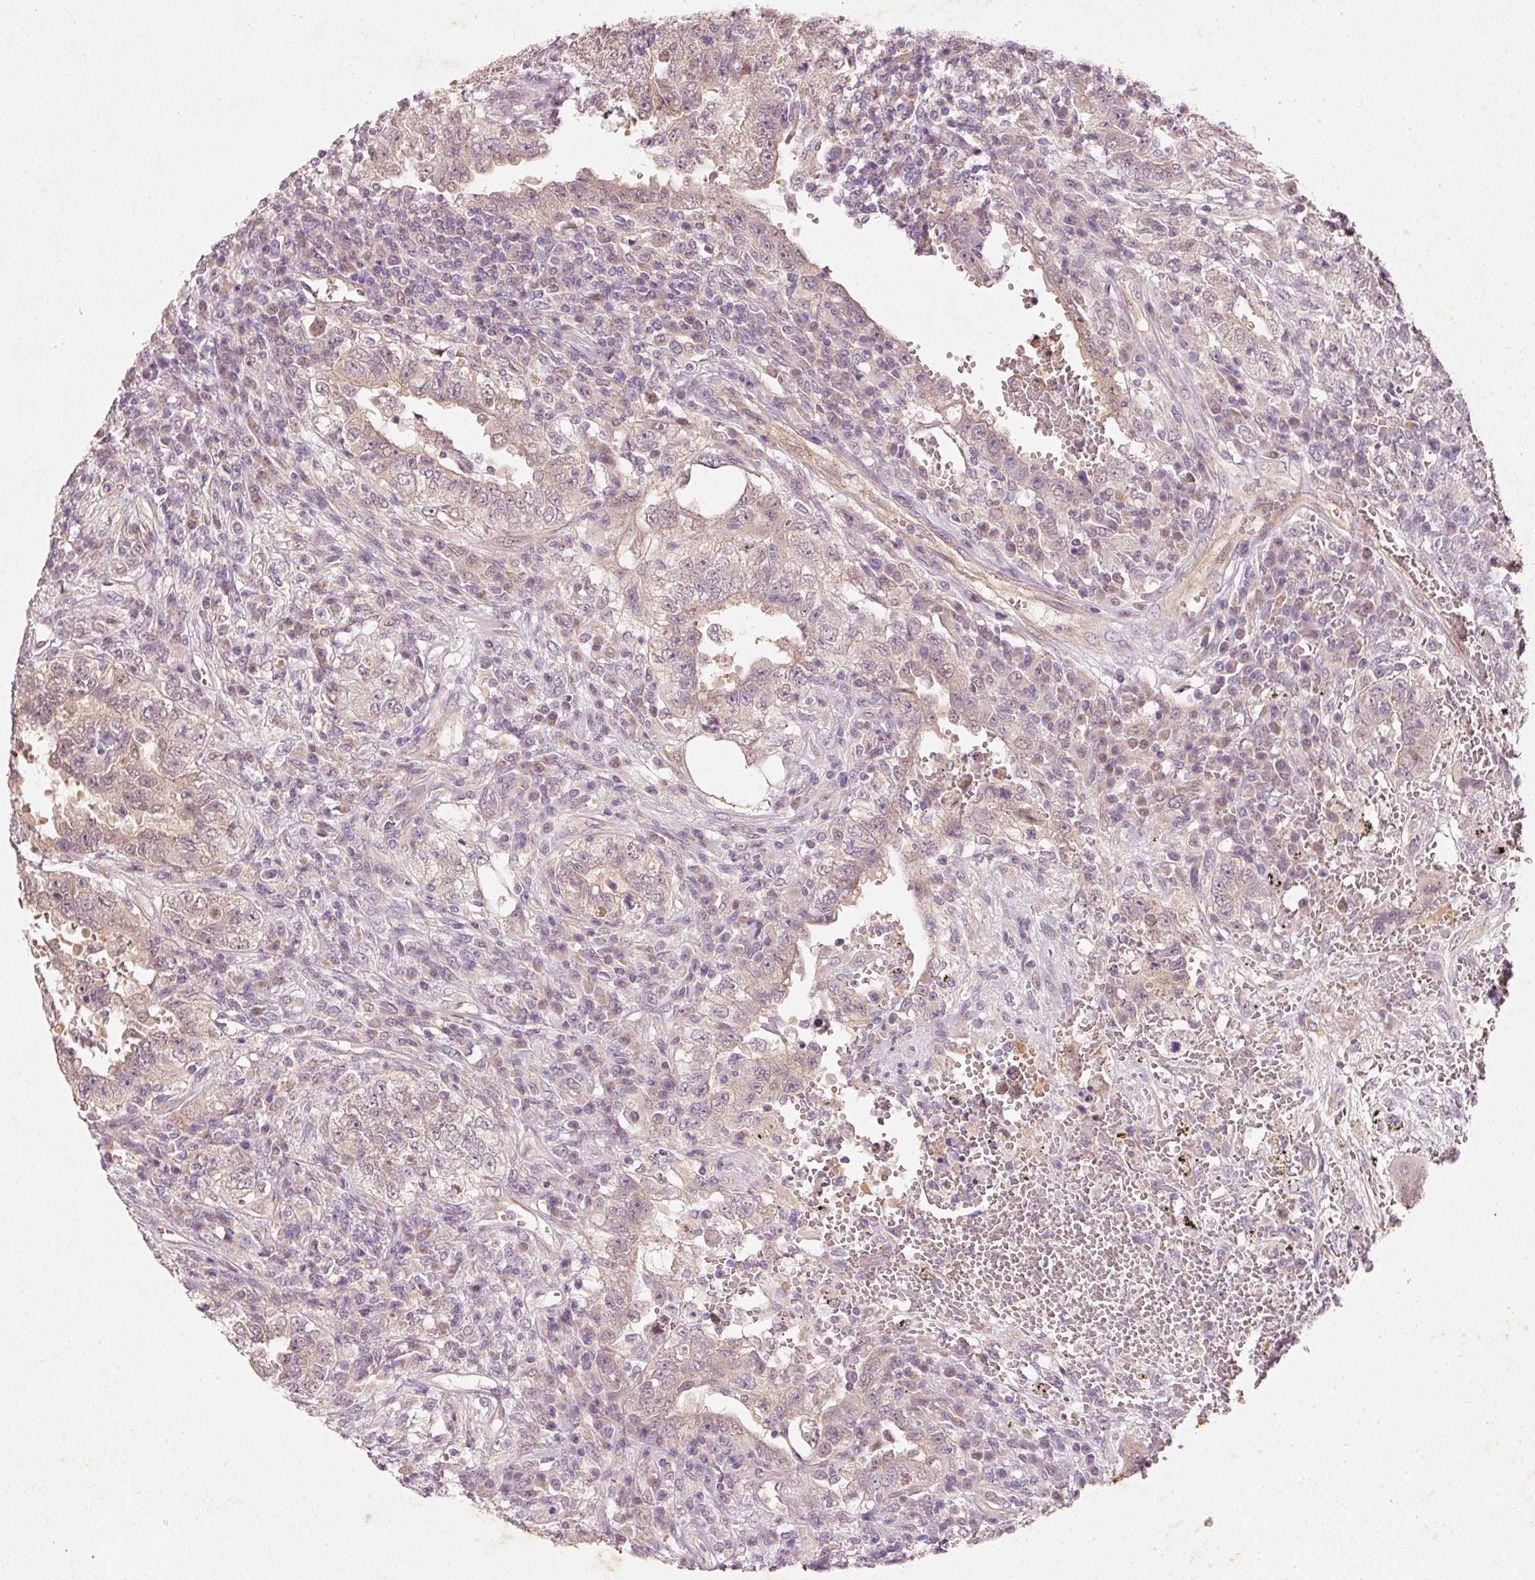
{"staining": {"intensity": "weak", "quantity": ">75%", "location": "cytoplasmic/membranous"}, "tissue": "testis cancer", "cell_type": "Tumor cells", "image_type": "cancer", "snomed": [{"axis": "morphology", "description": "Carcinoma, Embryonal, NOS"}, {"axis": "topography", "description": "Testis"}], "caption": "Immunohistochemical staining of human testis embryonal carcinoma demonstrates low levels of weak cytoplasmic/membranous protein staining in approximately >75% of tumor cells.", "gene": "RGL2", "patient": {"sex": "male", "age": 26}}